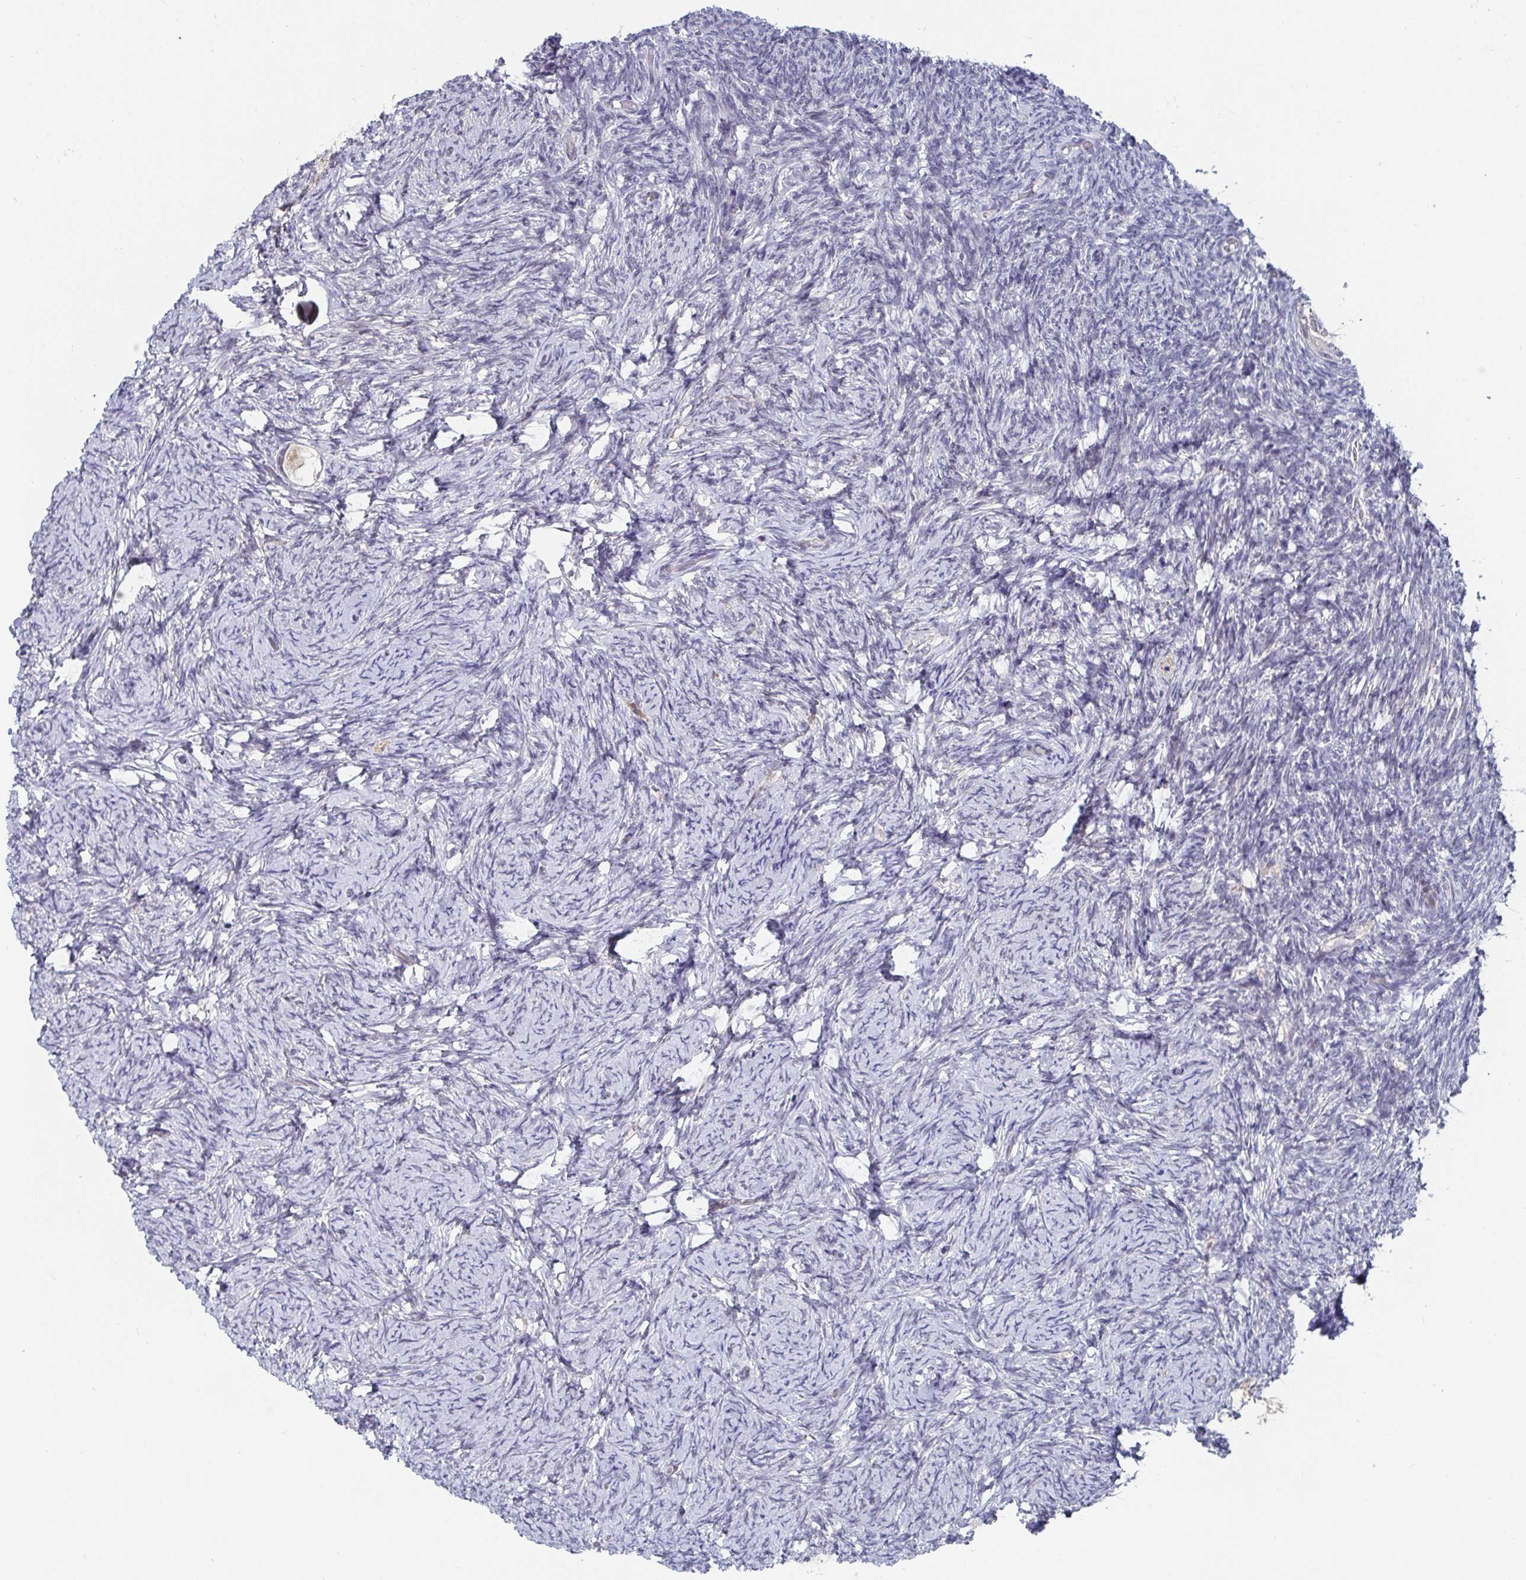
{"staining": {"intensity": "negative", "quantity": "none", "location": "none"}, "tissue": "ovary", "cell_type": "Follicle cells", "image_type": "normal", "snomed": [{"axis": "morphology", "description": "Normal tissue, NOS"}, {"axis": "topography", "description": "Ovary"}], "caption": "Ovary stained for a protein using immunohistochemistry reveals no expression follicle cells.", "gene": "FAM156A", "patient": {"sex": "female", "age": 34}}